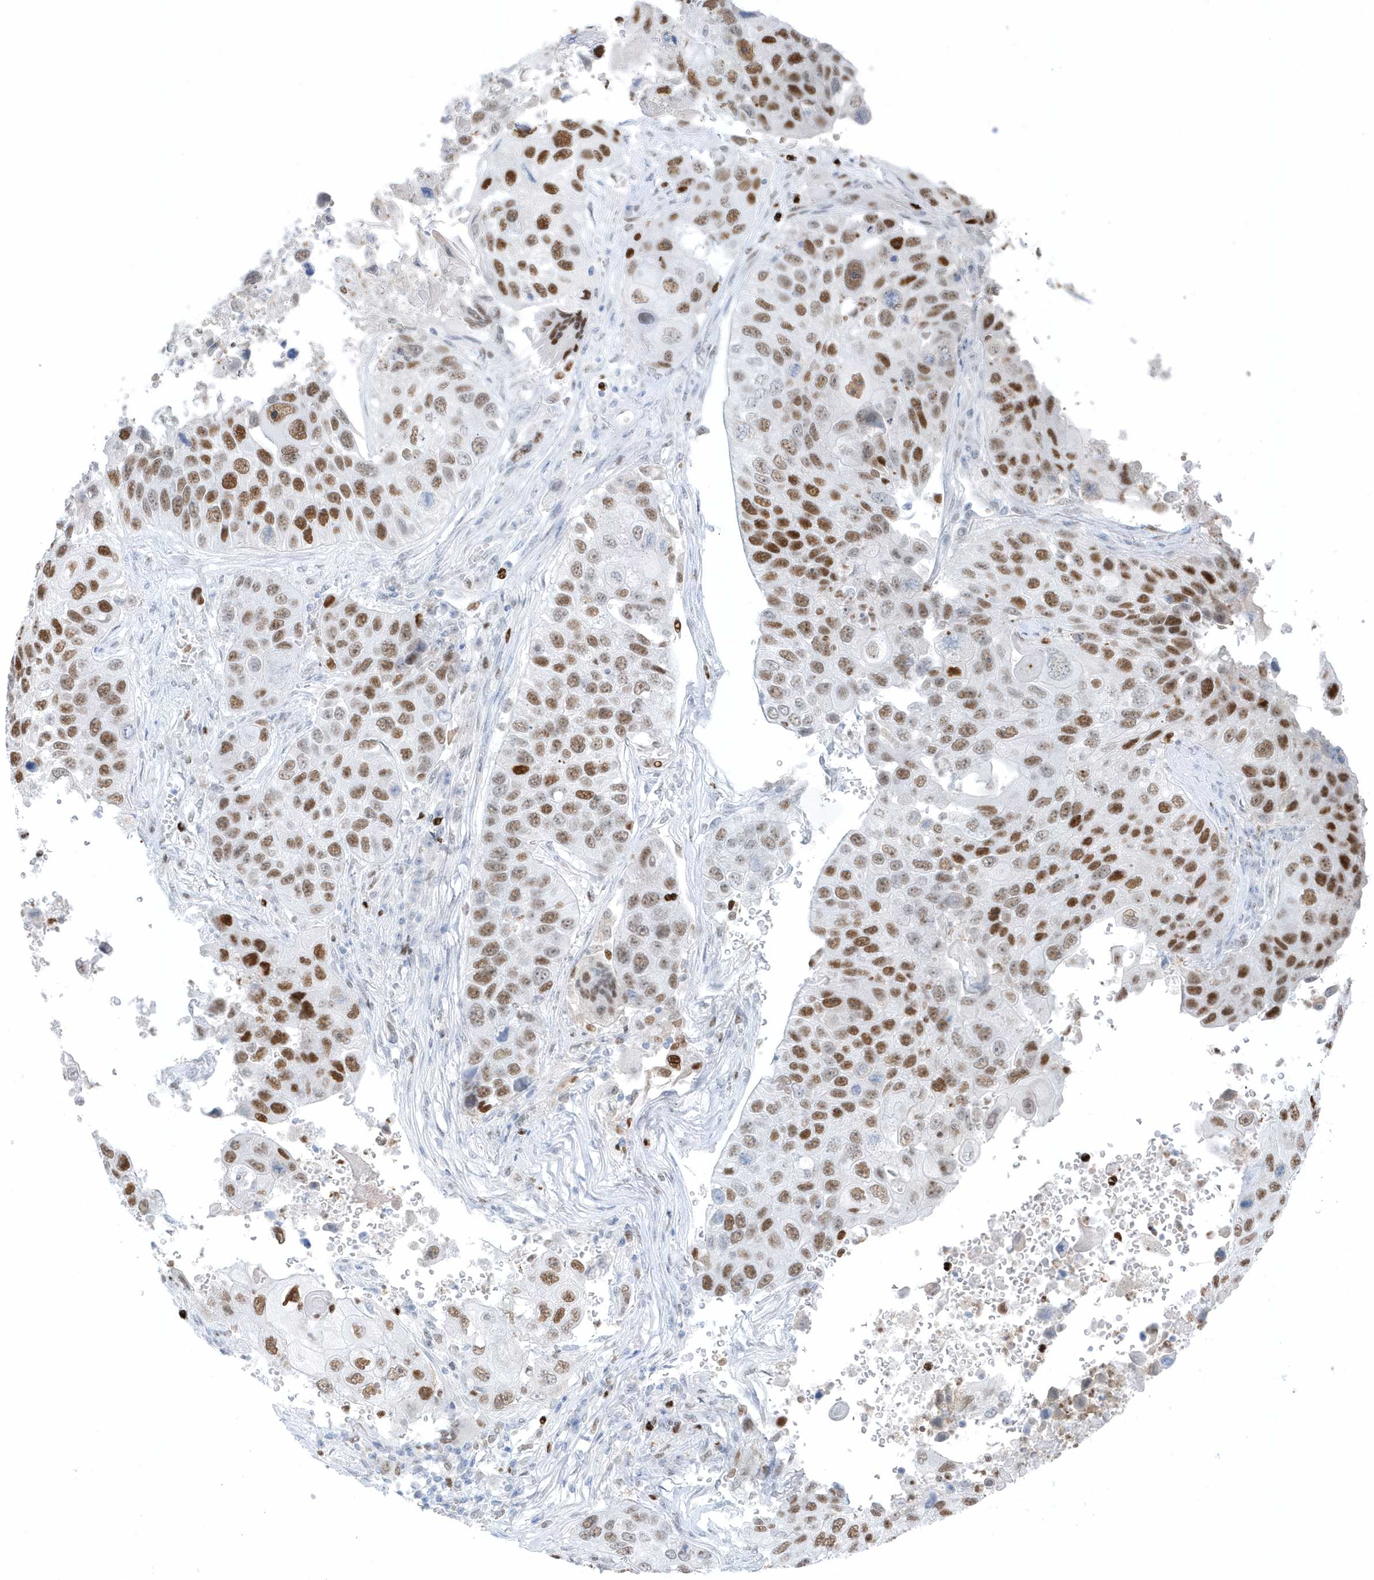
{"staining": {"intensity": "moderate", "quantity": ">75%", "location": "nuclear"}, "tissue": "lung cancer", "cell_type": "Tumor cells", "image_type": "cancer", "snomed": [{"axis": "morphology", "description": "Squamous cell carcinoma, NOS"}, {"axis": "topography", "description": "Lung"}], "caption": "Immunohistochemical staining of human lung cancer reveals medium levels of moderate nuclear expression in approximately >75% of tumor cells. The protein of interest is shown in brown color, while the nuclei are stained blue.", "gene": "SMIM34", "patient": {"sex": "male", "age": 61}}